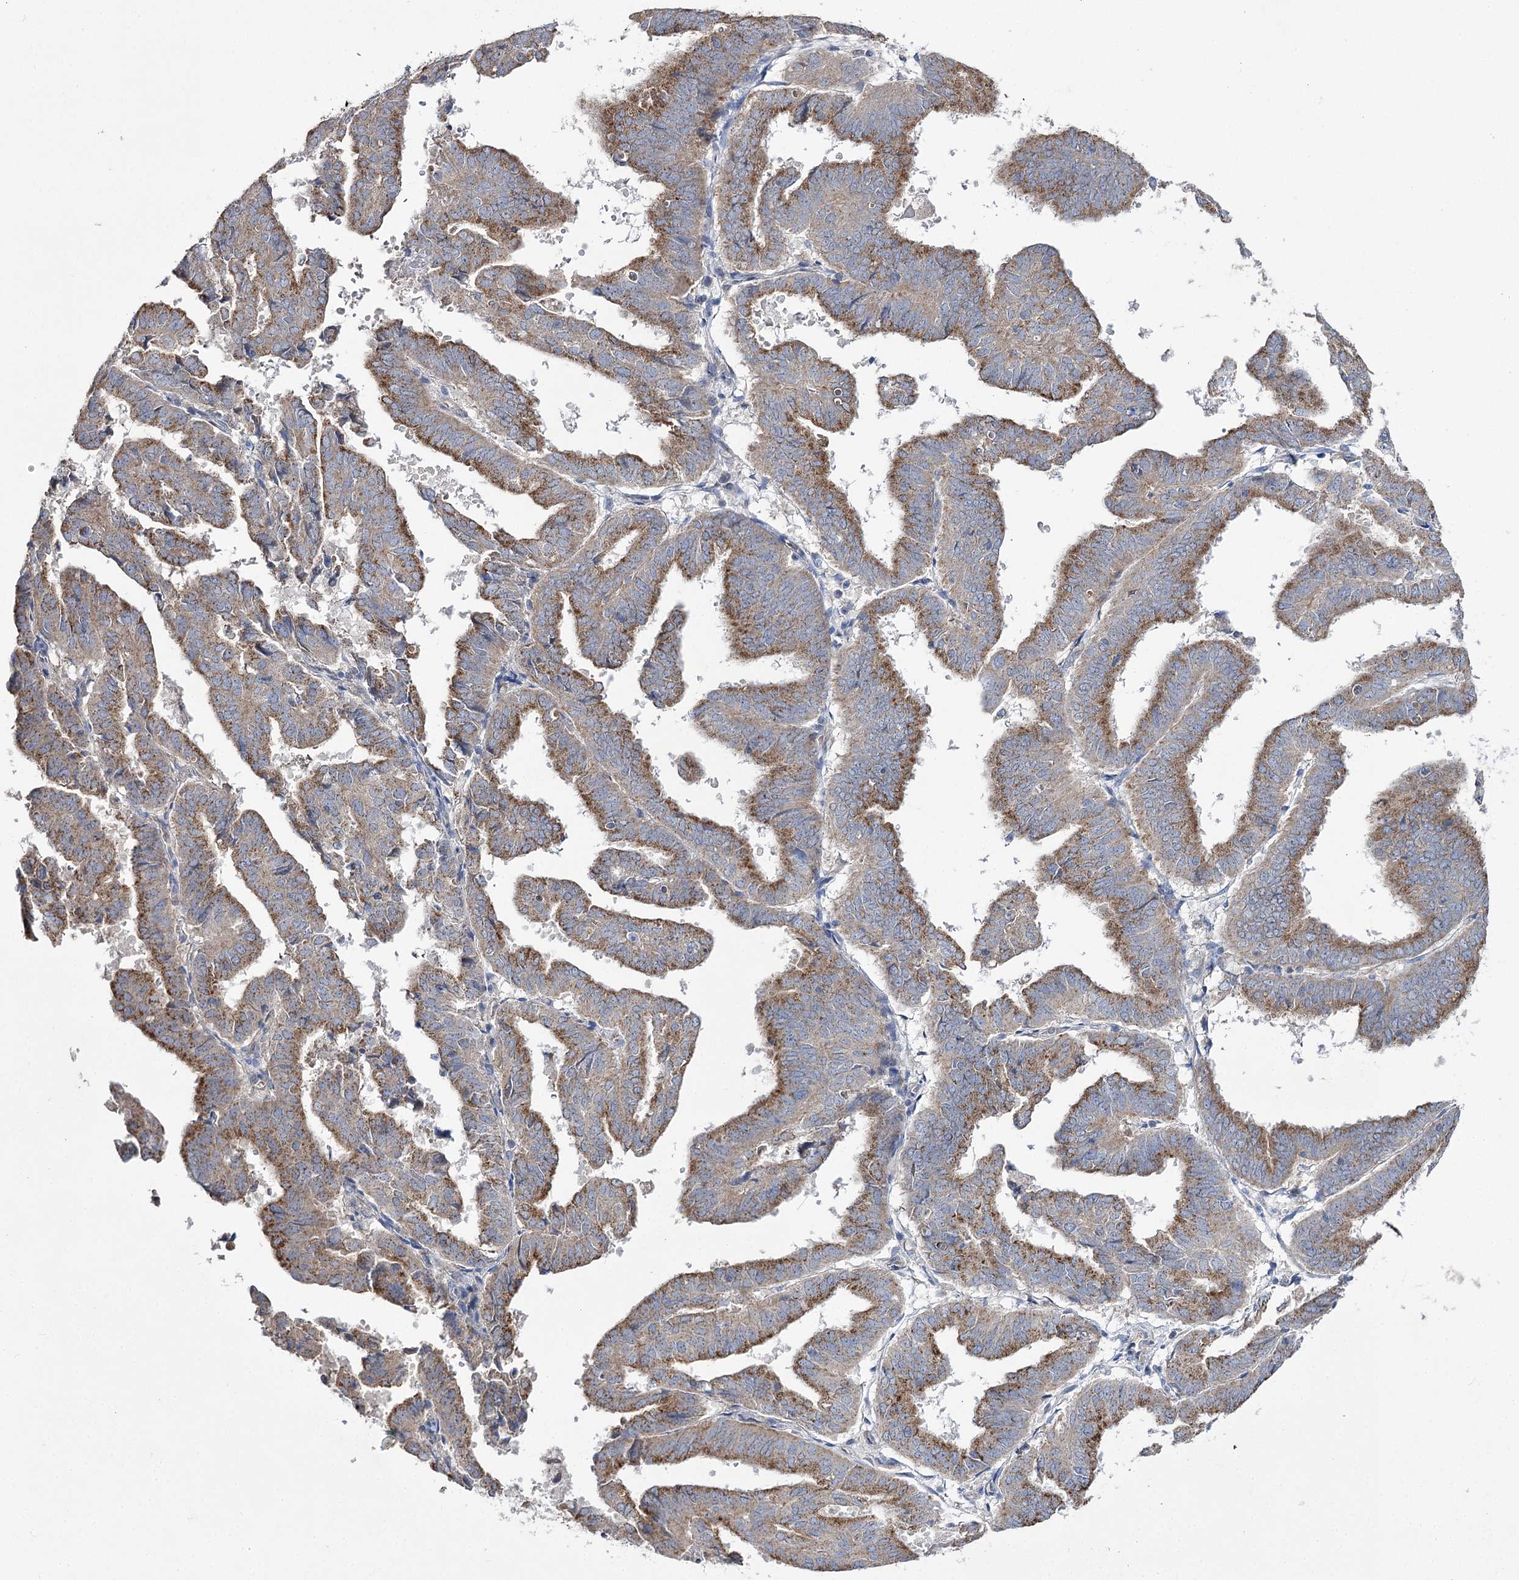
{"staining": {"intensity": "moderate", "quantity": ">75%", "location": "cytoplasmic/membranous"}, "tissue": "endometrial cancer", "cell_type": "Tumor cells", "image_type": "cancer", "snomed": [{"axis": "morphology", "description": "Adenocarcinoma, NOS"}, {"axis": "topography", "description": "Uterus"}], "caption": "Immunohistochemical staining of adenocarcinoma (endometrial) shows medium levels of moderate cytoplasmic/membranous expression in about >75% of tumor cells.", "gene": "AURKC", "patient": {"sex": "female", "age": 77}}